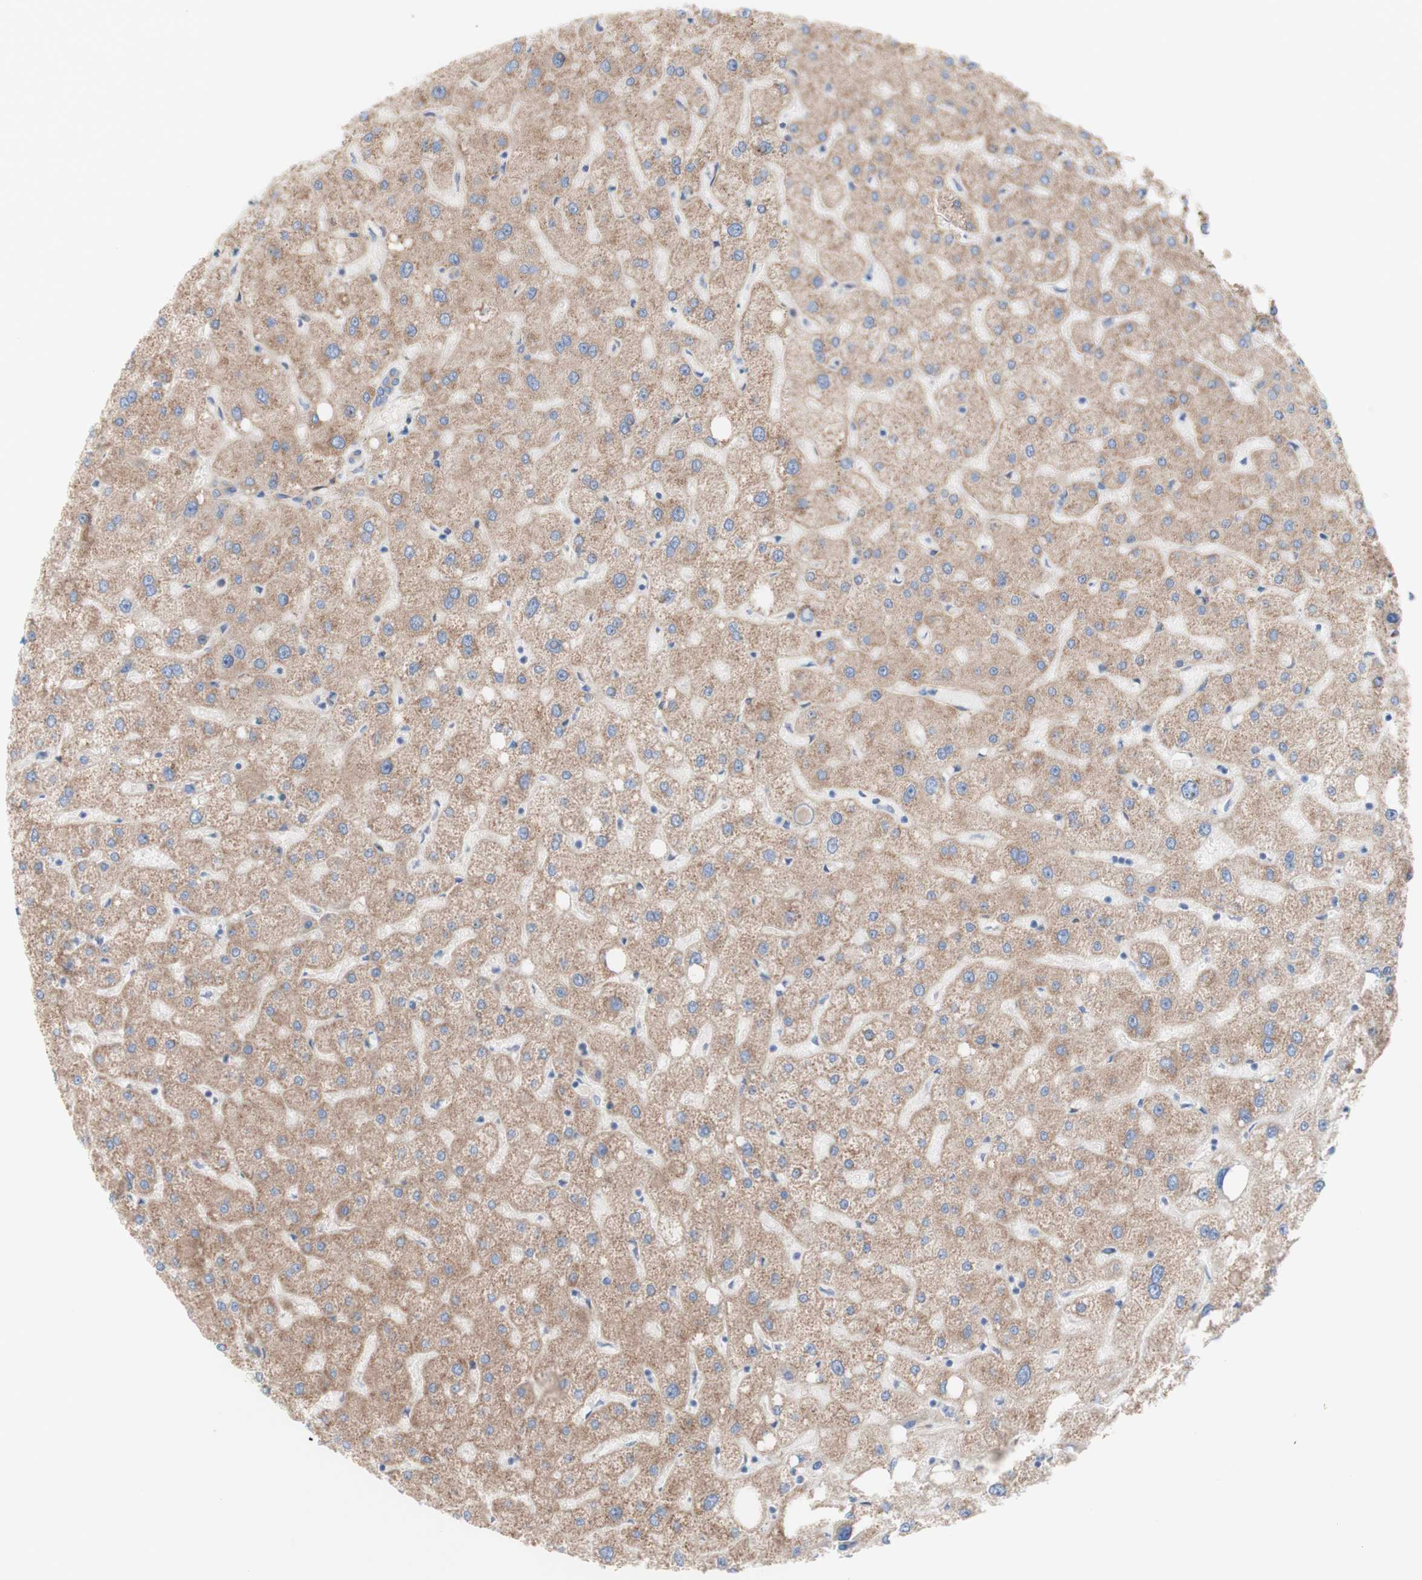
{"staining": {"intensity": "weak", "quantity": ">75%", "location": "cytoplasmic/membranous"}, "tissue": "liver", "cell_type": "Cholangiocytes", "image_type": "normal", "snomed": [{"axis": "morphology", "description": "Normal tissue, NOS"}, {"axis": "topography", "description": "Liver"}], "caption": "Liver stained for a protein (brown) shows weak cytoplasmic/membranous positive expression in approximately >75% of cholangiocytes.", "gene": "LRIG3", "patient": {"sex": "male", "age": 73}}